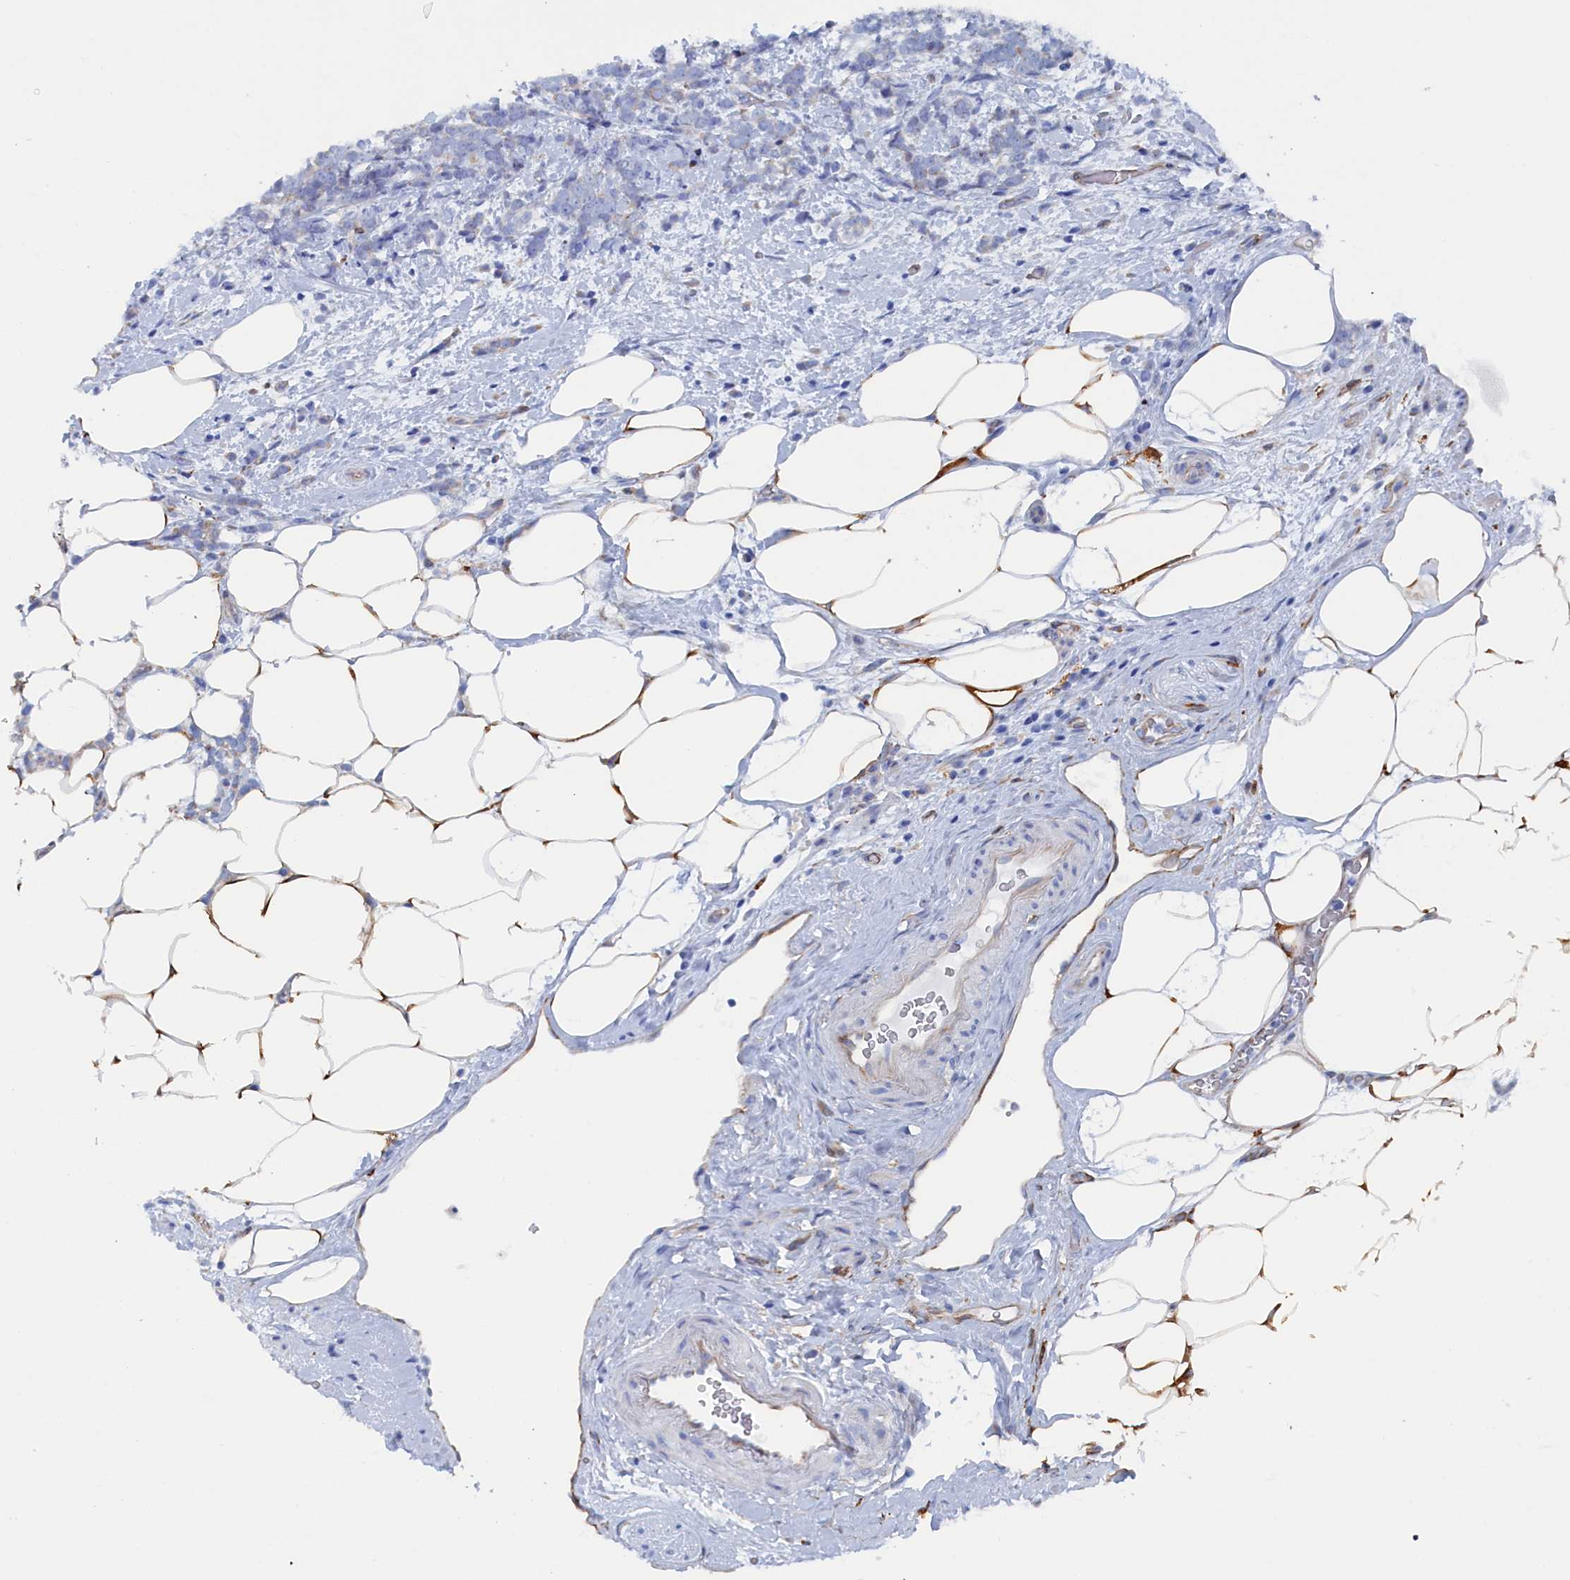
{"staining": {"intensity": "negative", "quantity": "none", "location": "none"}, "tissue": "breast cancer", "cell_type": "Tumor cells", "image_type": "cancer", "snomed": [{"axis": "morphology", "description": "Lobular carcinoma"}, {"axis": "topography", "description": "Breast"}], "caption": "Tumor cells are negative for protein expression in human lobular carcinoma (breast).", "gene": "COG7", "patient": {"sex": "female", "age": 58}}